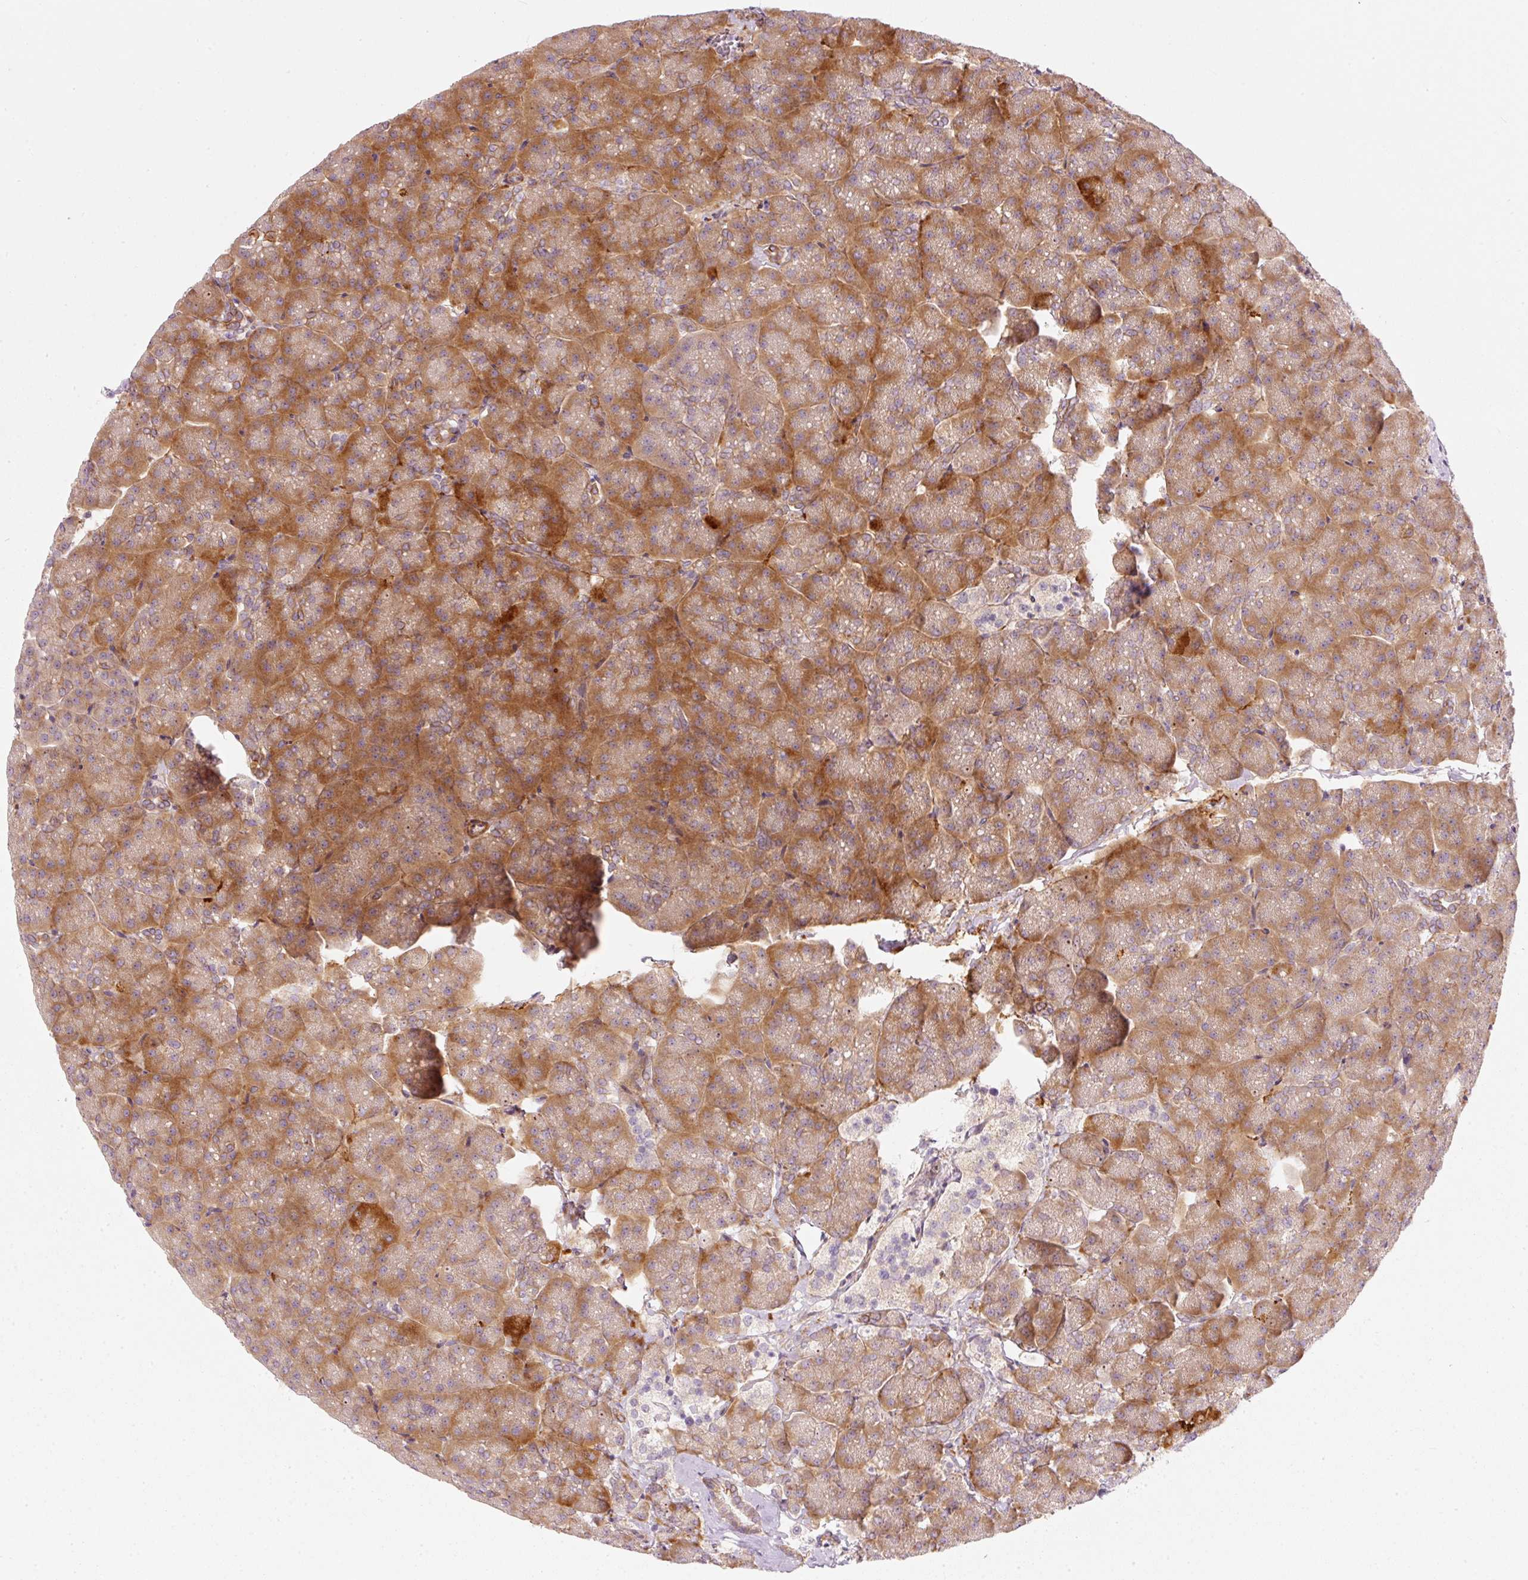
{"staining": {"intensity": "moderate", "quantity": ">75%", "location": "cytoplasmic/membranous"}, "tissue": "pancreas", "cell_type": "Exocrine glandular cells", "image_type": "normal", "snomed": [{"axis": "morphology", "description": "Normal tissue, NOS"}, {"axis": "topography", "description": "Pancreas"}, {"axis": "topography", "description": "Peripheral nerve tissue"}], "caption": "This is a histology image of immunohistochemistry (IHC) staining of benign pancreas, which shows moderate expression in the cytoplasmic/membranous of exocrine glandular cells.", "gene": "KCNQ1", "patient": {"sex": "male", "age": 54}}